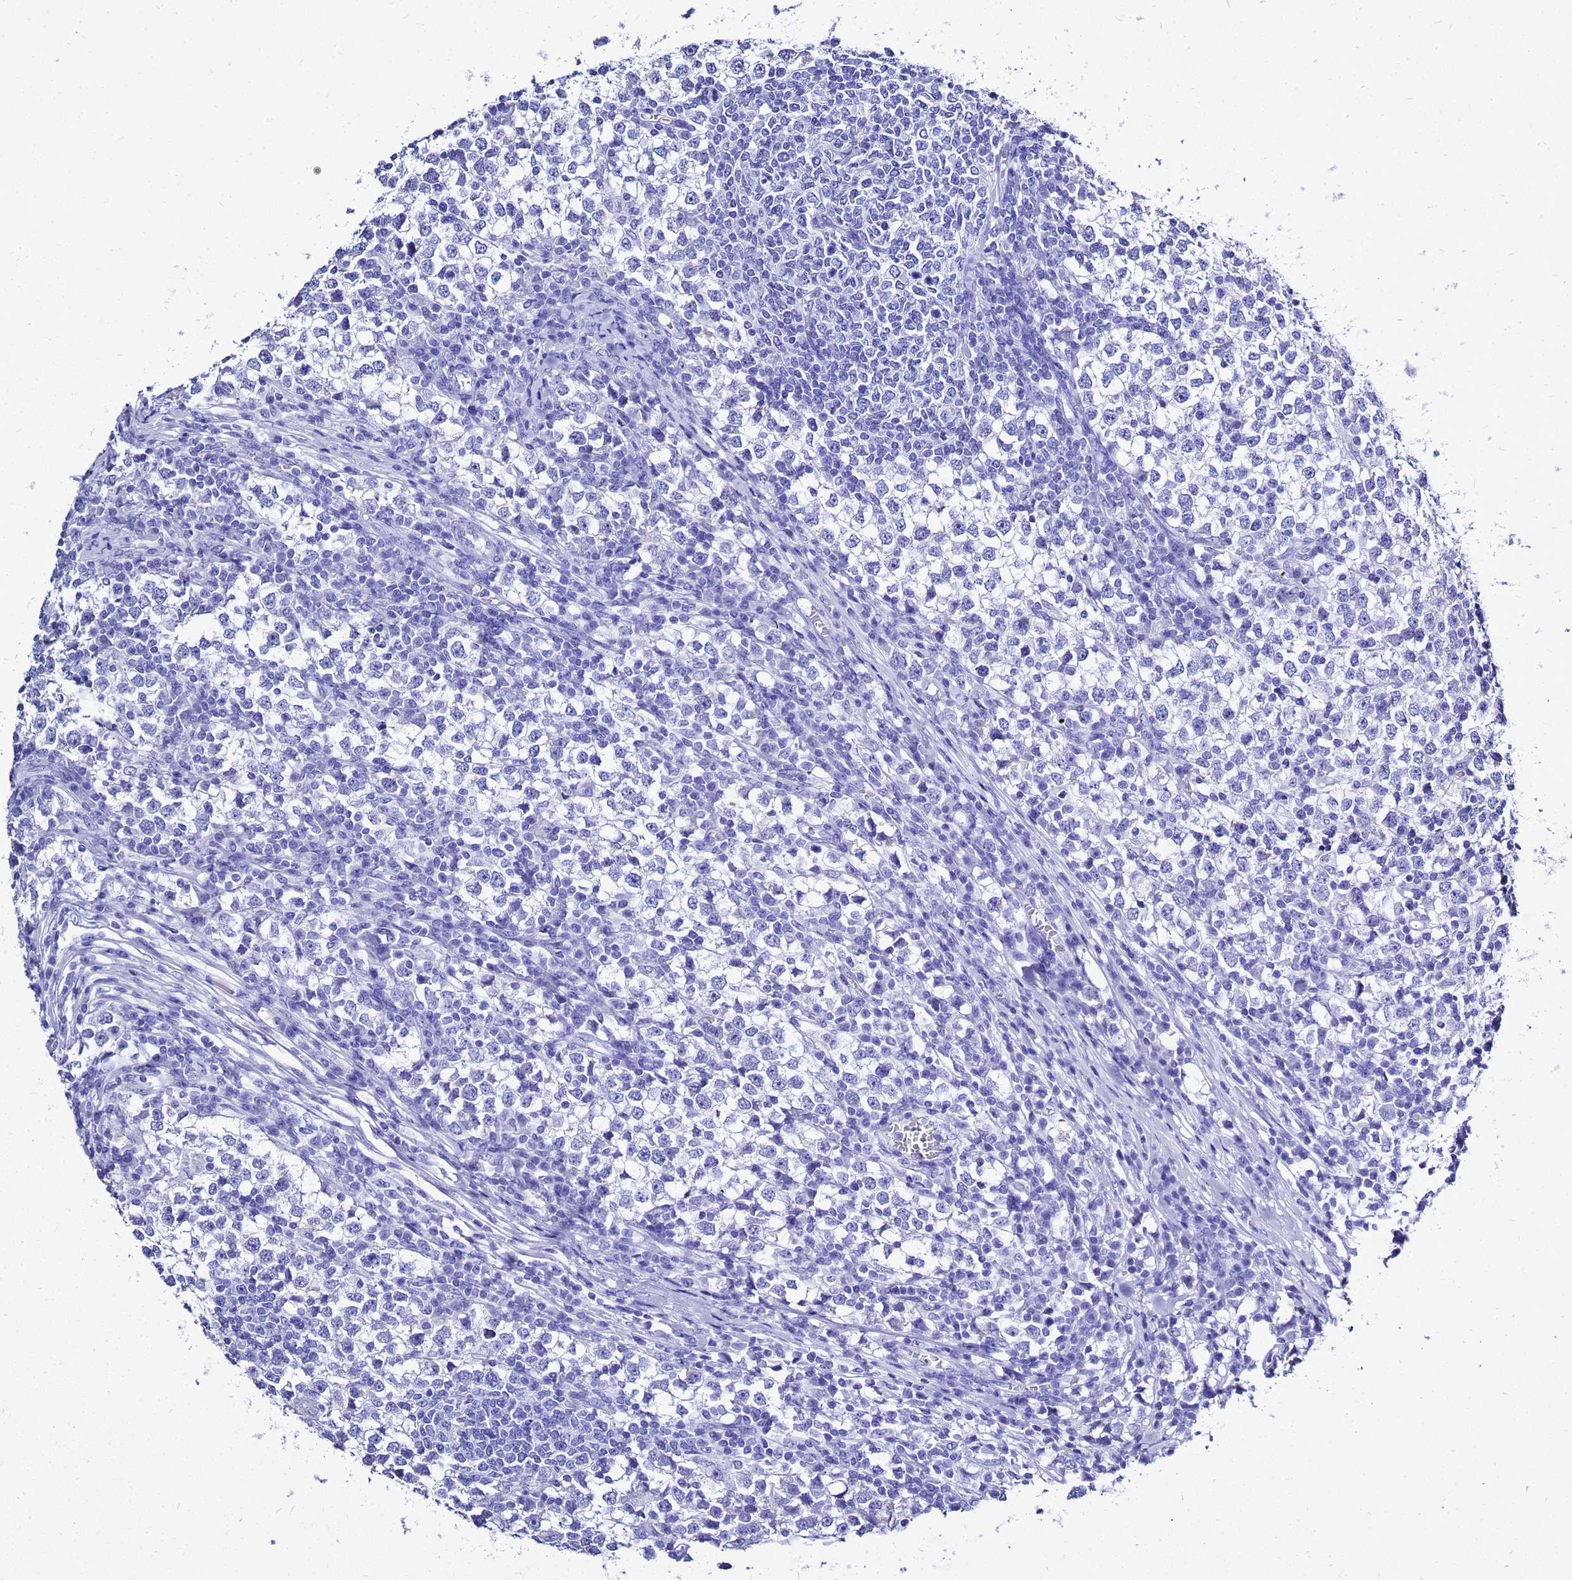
{"staining": {"intensity": "negative", "quantity": "none", "location": "none"}, "tissue": "testis cancer", "cell_type": "Tumor cells", "image_type": "cancer", "snomed": [{"axis": "morphology", "description": "Seminoma, NOS"}, {"axis": "topography", "description": "Testis"}], "caption": "The micrograph displays no significant expression in tumor cells of seminoma (testis). (Stains: DAB (3,3'-diaminobenzidine) immunohistochemistry (IHC) with hematoxylin counter stain, Microscopy: brightfield microscopy at high magnification).", "gene": "LIPF", "patient": {"sex": "male", "age": 65}}